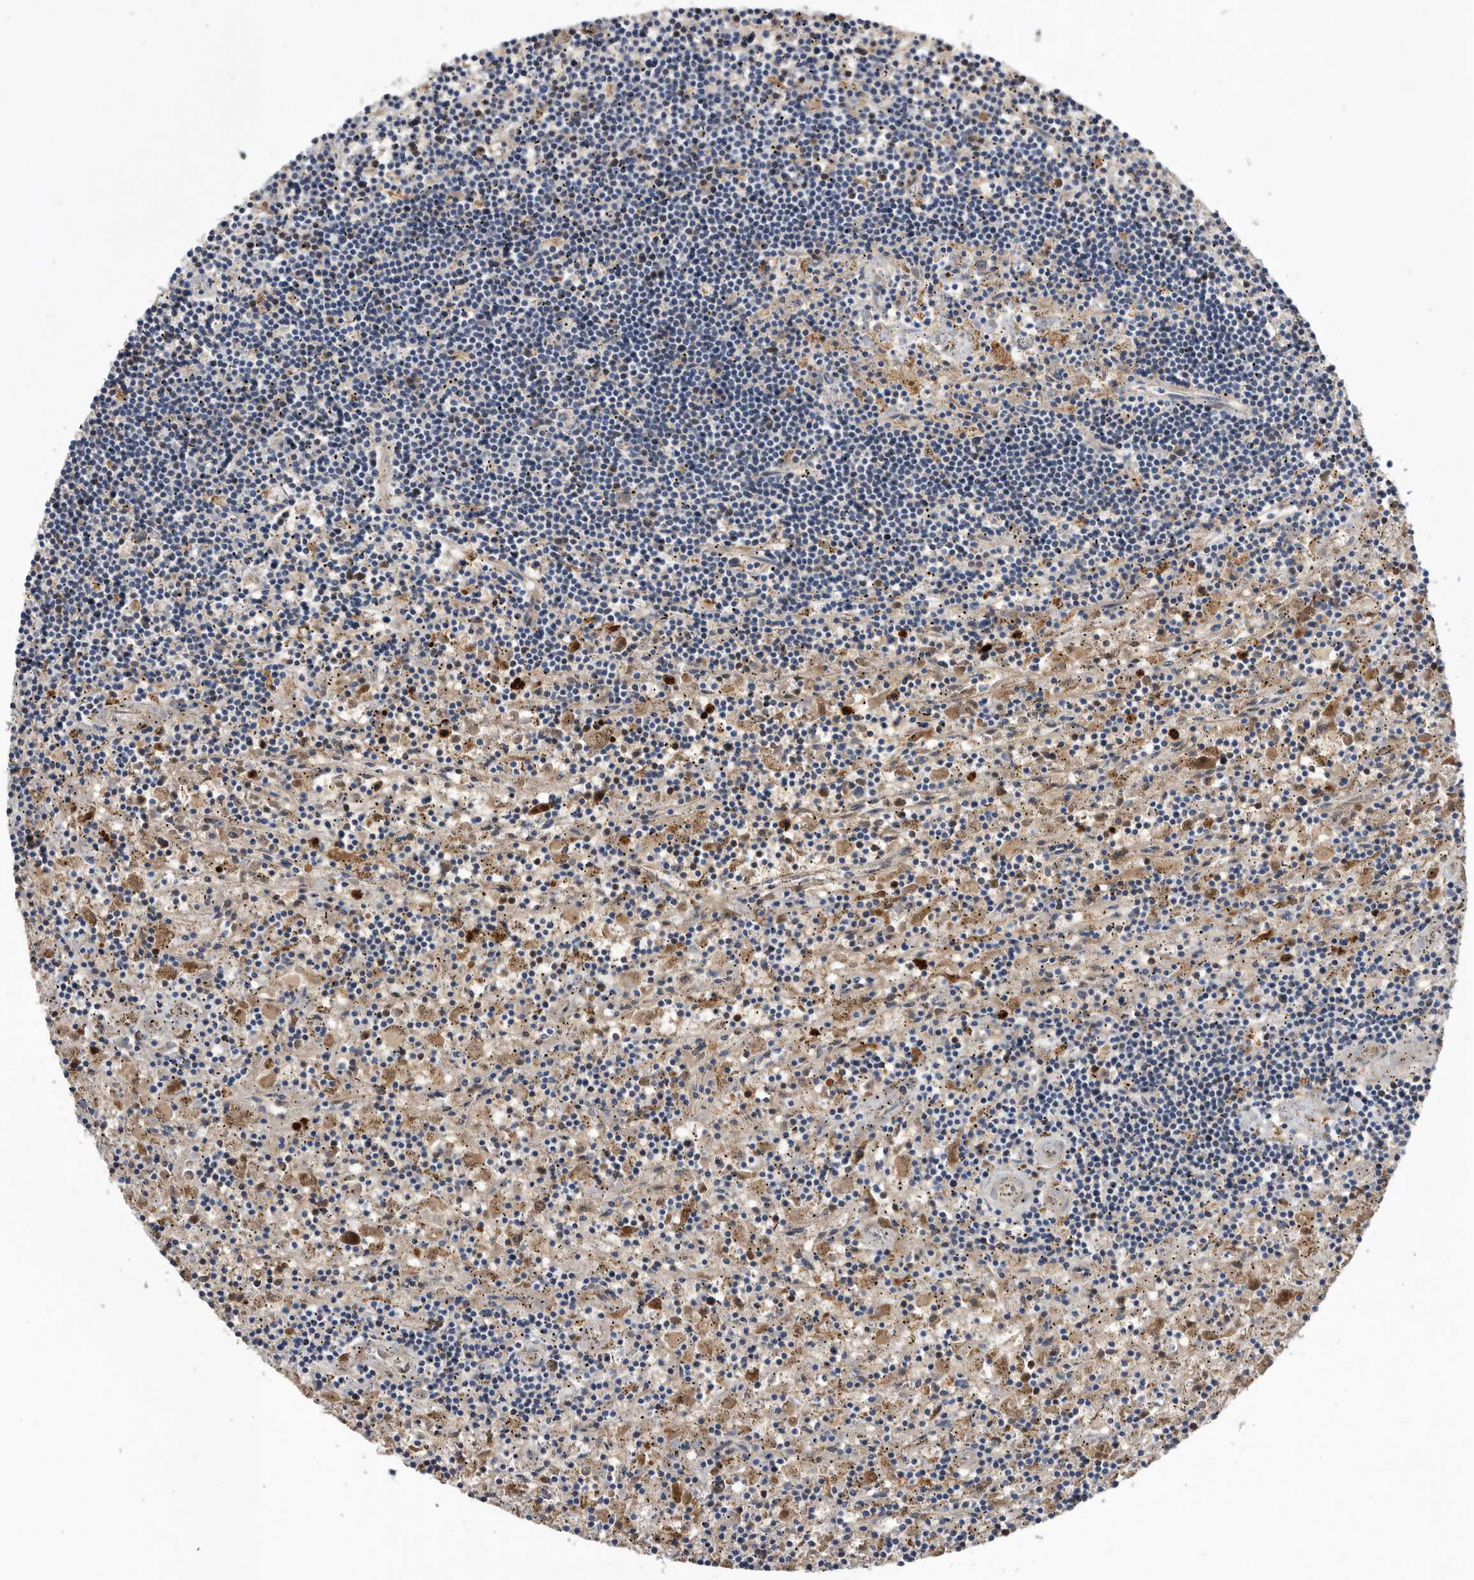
{"staining": {"intensity": "negative", "quantity": "none", "location": "none"}, "tissue": "lymphoma", "cell_type": "Tumor cells", "image_type": "cancer", "snomed": [{"axis": "morphology", "description": "Malignant lymphoma, non-Hodgkin's type, Low grade"}, {"axis": "topography", "description": "Spleen"}], "caption": "Tumor cells are negative for brown protein staining in malignant lymphoma, non-Hodgkin's type (low-grade).", "gene": "CRISPLD2", "patient": {"sex": "male", "age": 76}}